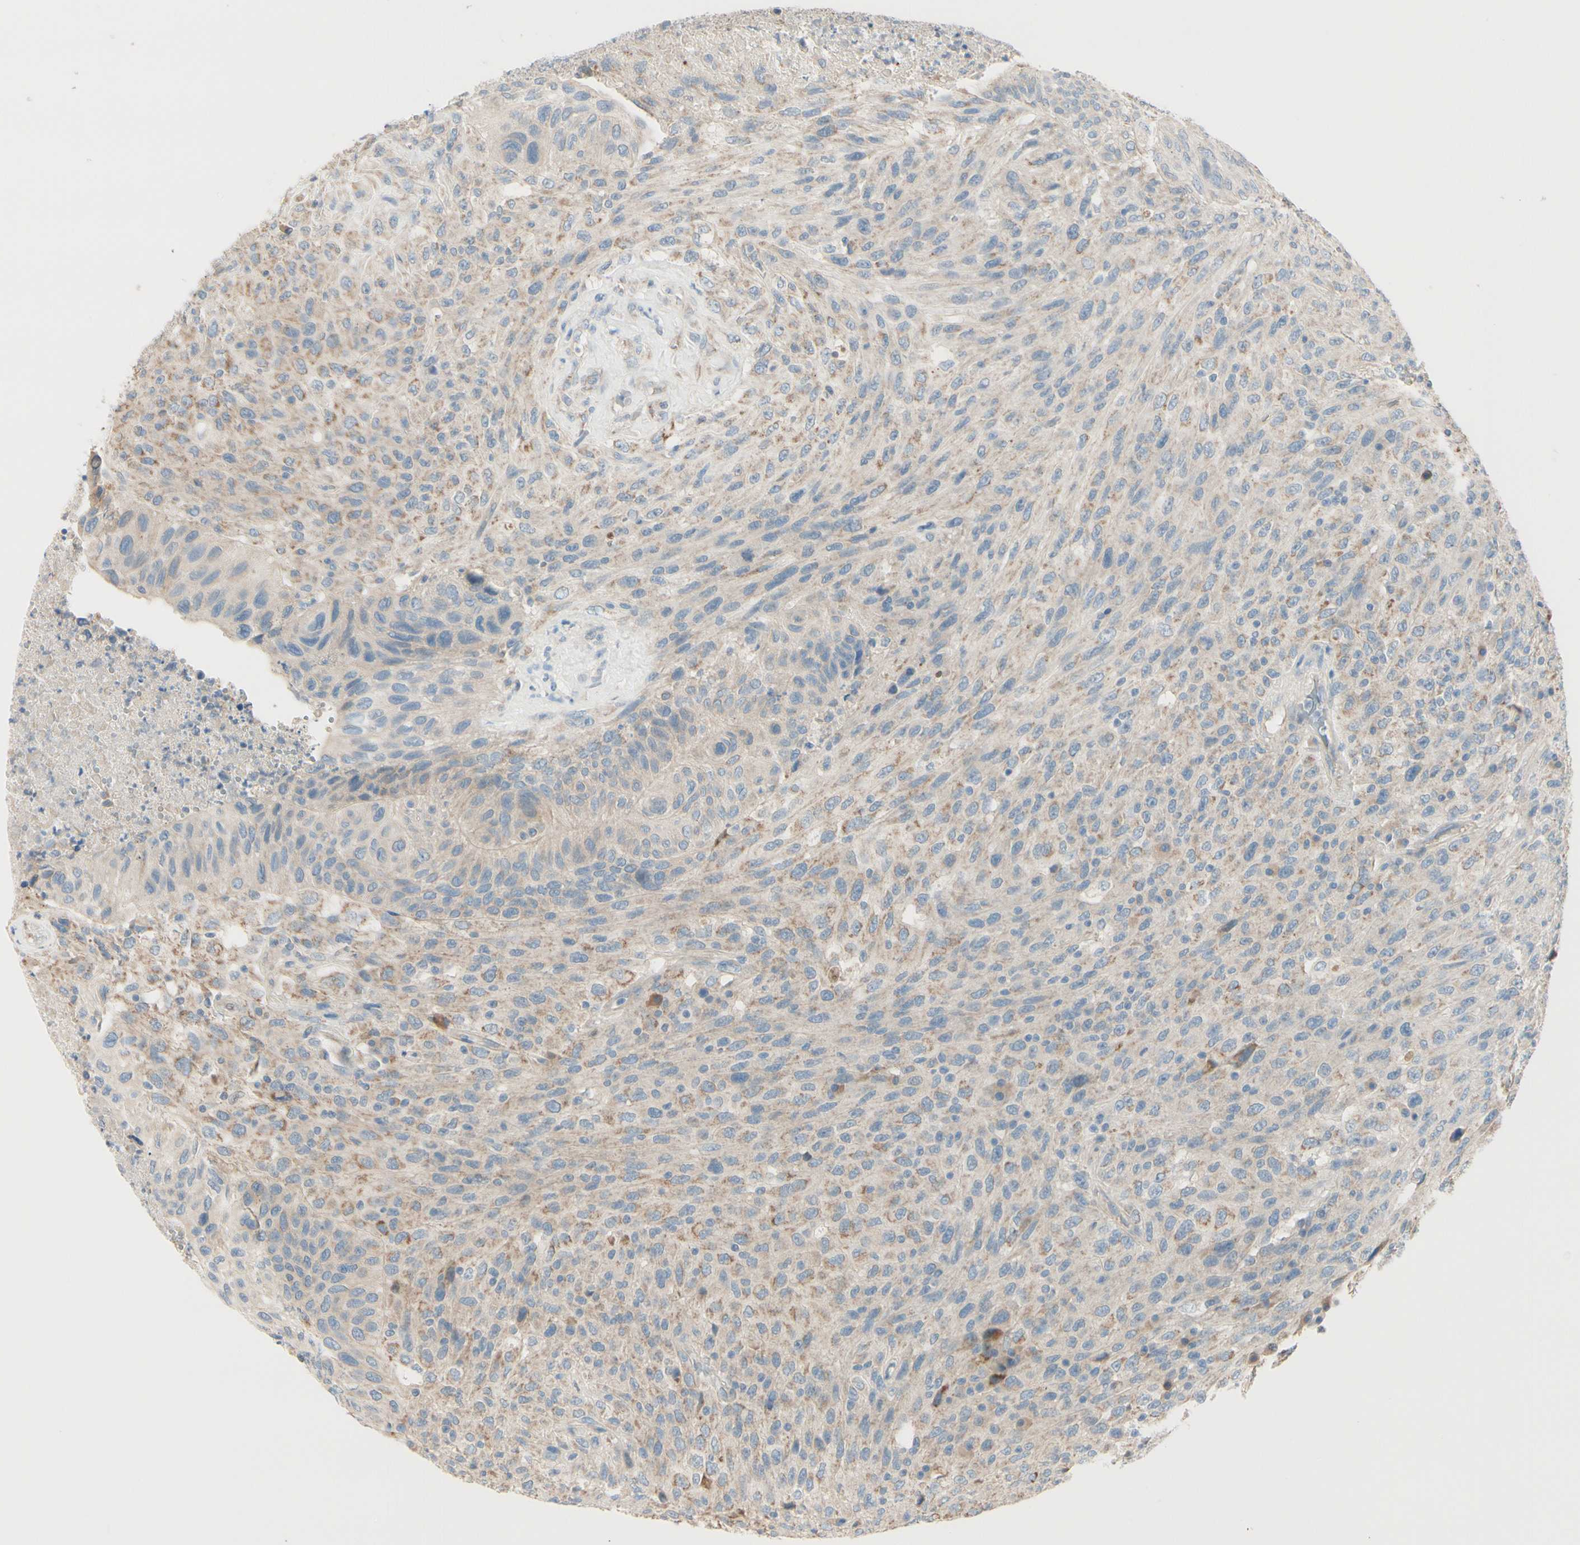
{"staining": {"intensity": "weak", "quantity": ">75%", "location": "cytoplasmic/membranous"}, "tissue": "urothelial cancer", "cell_type": "Tumor cells", "image_type": "cancer", "snomed": [{"axis": "morphology", "description": "Urothelial carcinoma, High grade"}, {"axis": "topography", "description": "Urinary bladder"}], "caption": "Human urothelial cancer stained with a protein marker demonstrates weak staining in tumor cells.", "gene": "EPHA3", "patient": {"sex": "male", "age": 66}}